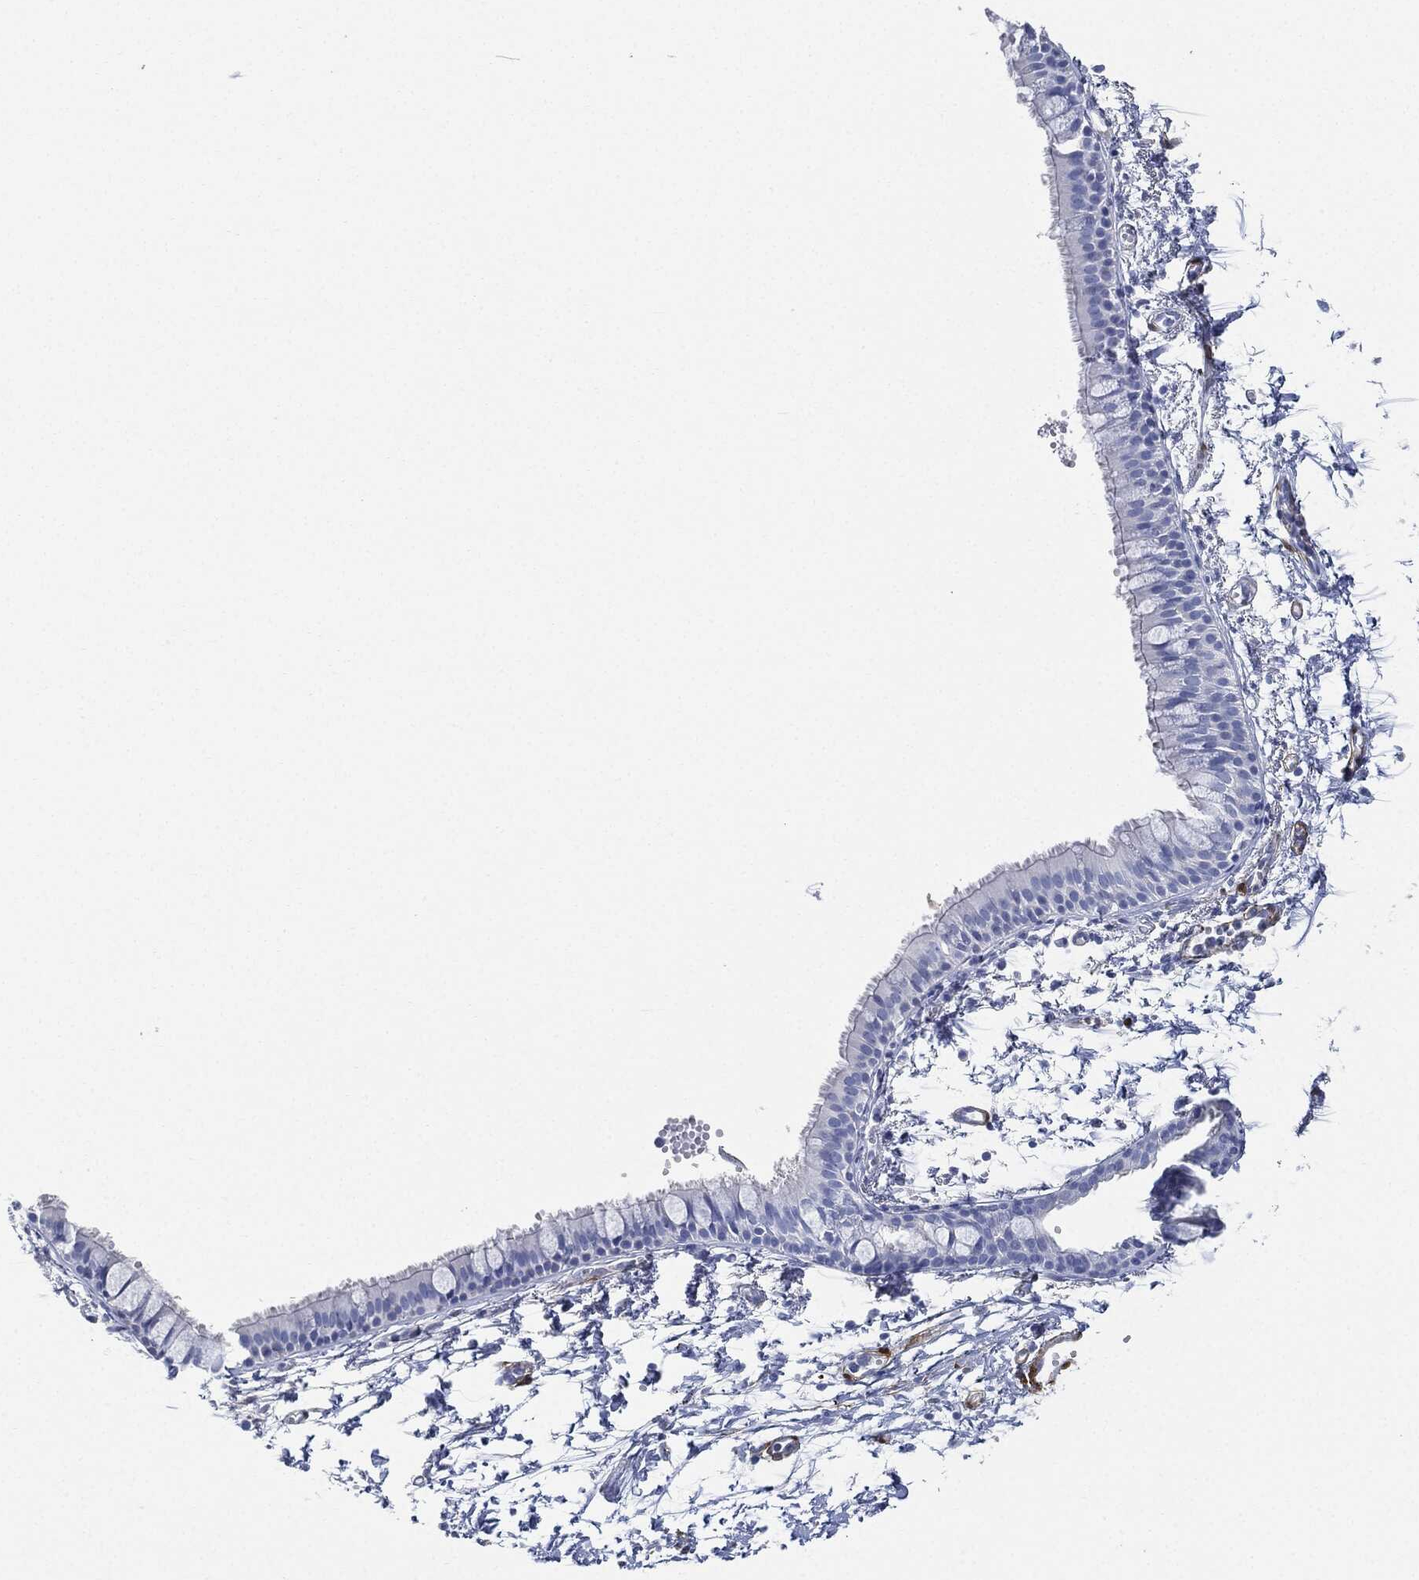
{"staining": {"intensity": "negative", "quantity": "none", "location": "none"}, "tissue": "bronchus", "cell_type": "Respiratory epithelial cells", "image_type": "normal", "snomed": [{"axis": "morphology", "description": "Normal tissue, NOS"}, {"axis": "topography", "description": "Cartilage tissue"}, {"axis": "topography", "description": "Bronchus"}], "caption": "Immunohistochemical staining of normal human bronchus reveals no significant expression in respiratory epithelial cells. (DAB (3,3'-diaminobenzidine) immunohistochemistry (IHC) visualized using brightfield microscopy, high magnification).", "gene": "TAGLN", "patient": {"sex": "male", "age": 66}}